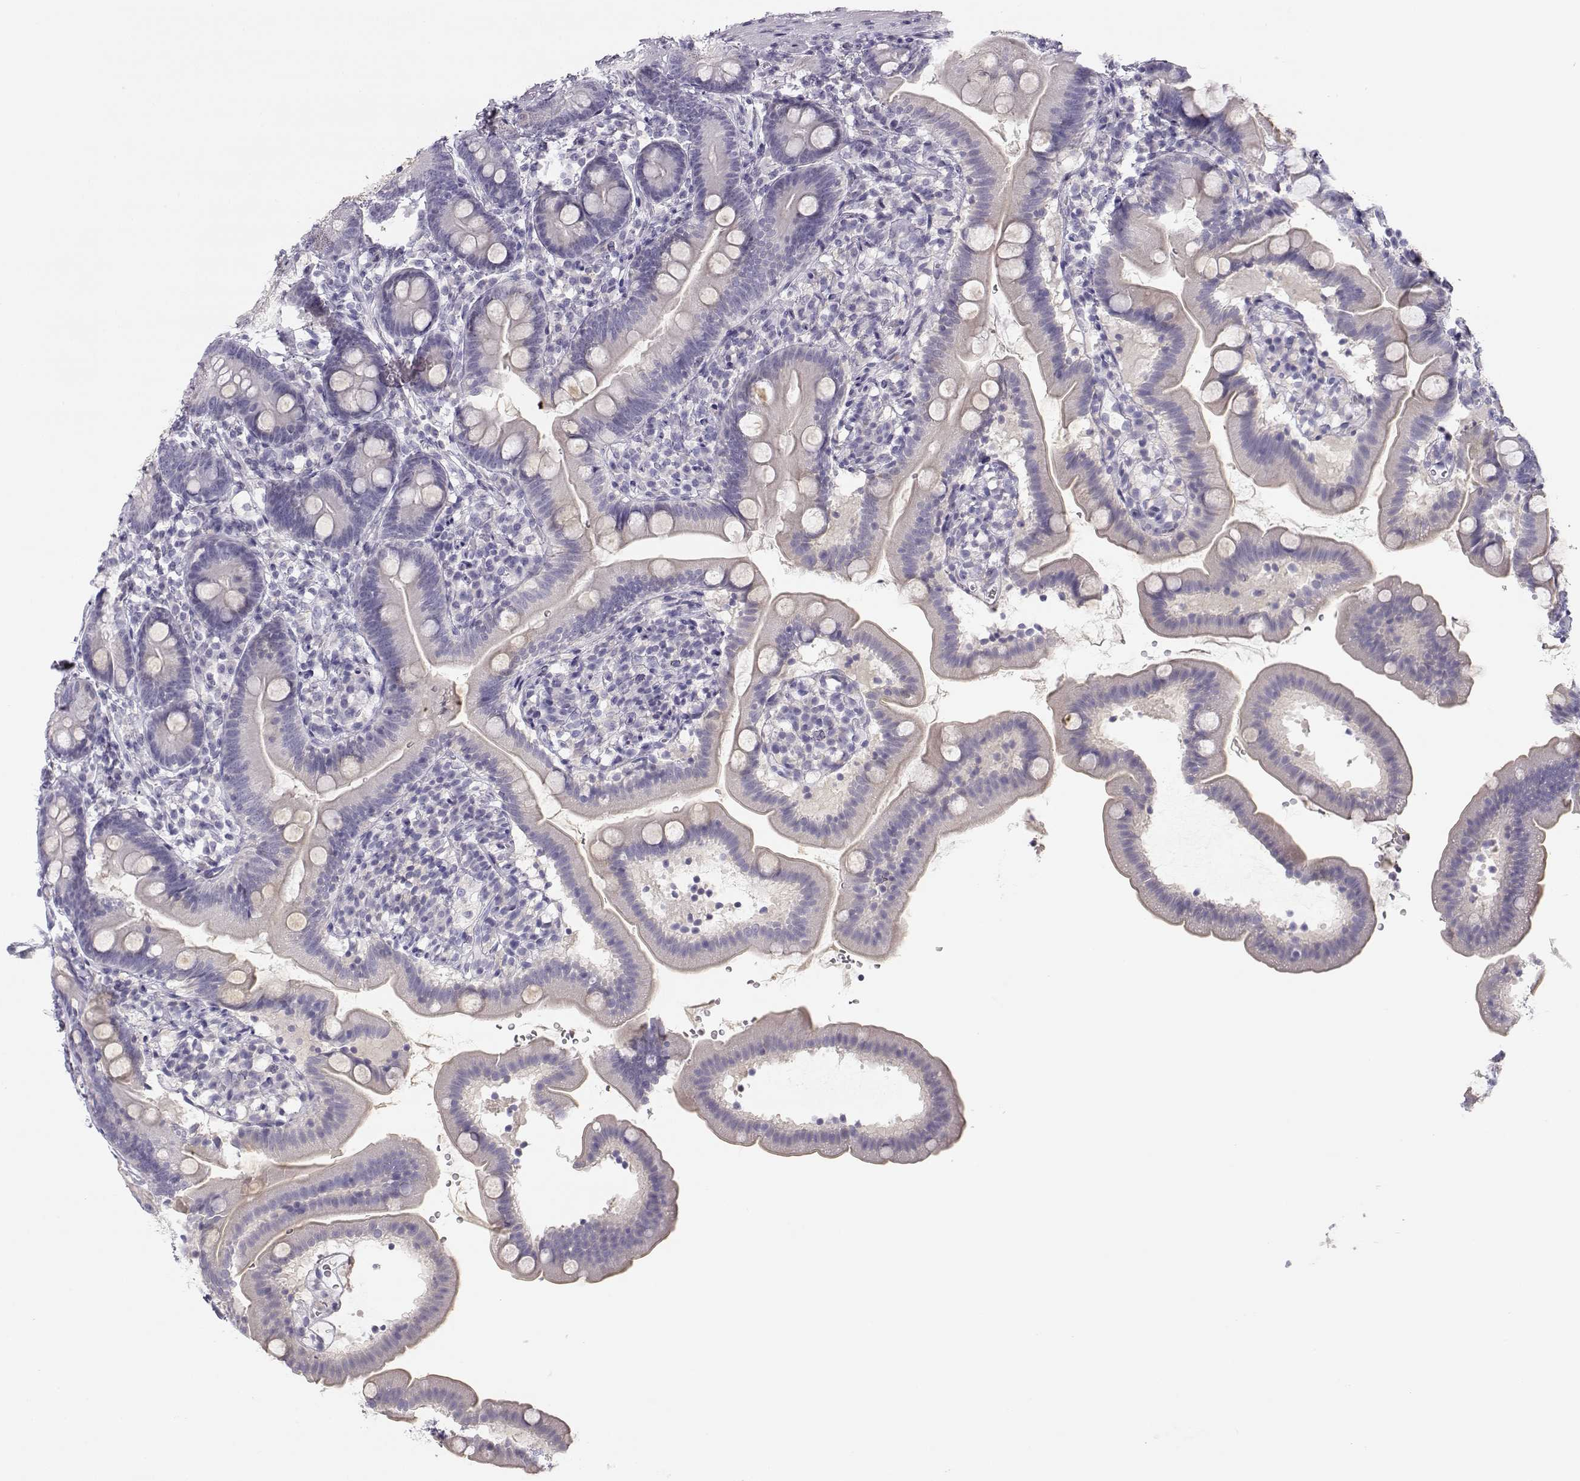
{"staining": {"intensity": "negative", "quantity": "none", "location": "none"}, "tissue": "duodenum", "cell_type": "Glandular cells", "image_type": "normal", "snomed": [{"axis": "morphology", "description": "Normal tissue, NOS"}, {"axis": "topography", "description": "Duodenum"}], "caption": "The histopathology image displays no significant staining in glandular cells of duodenum. (DAB (3,3'-diaminobenzidine) IHC visualized using brightfield microscopy, high magnification).", "gene": "LEPR", "patient": {"sex": "female", "age": 67}}